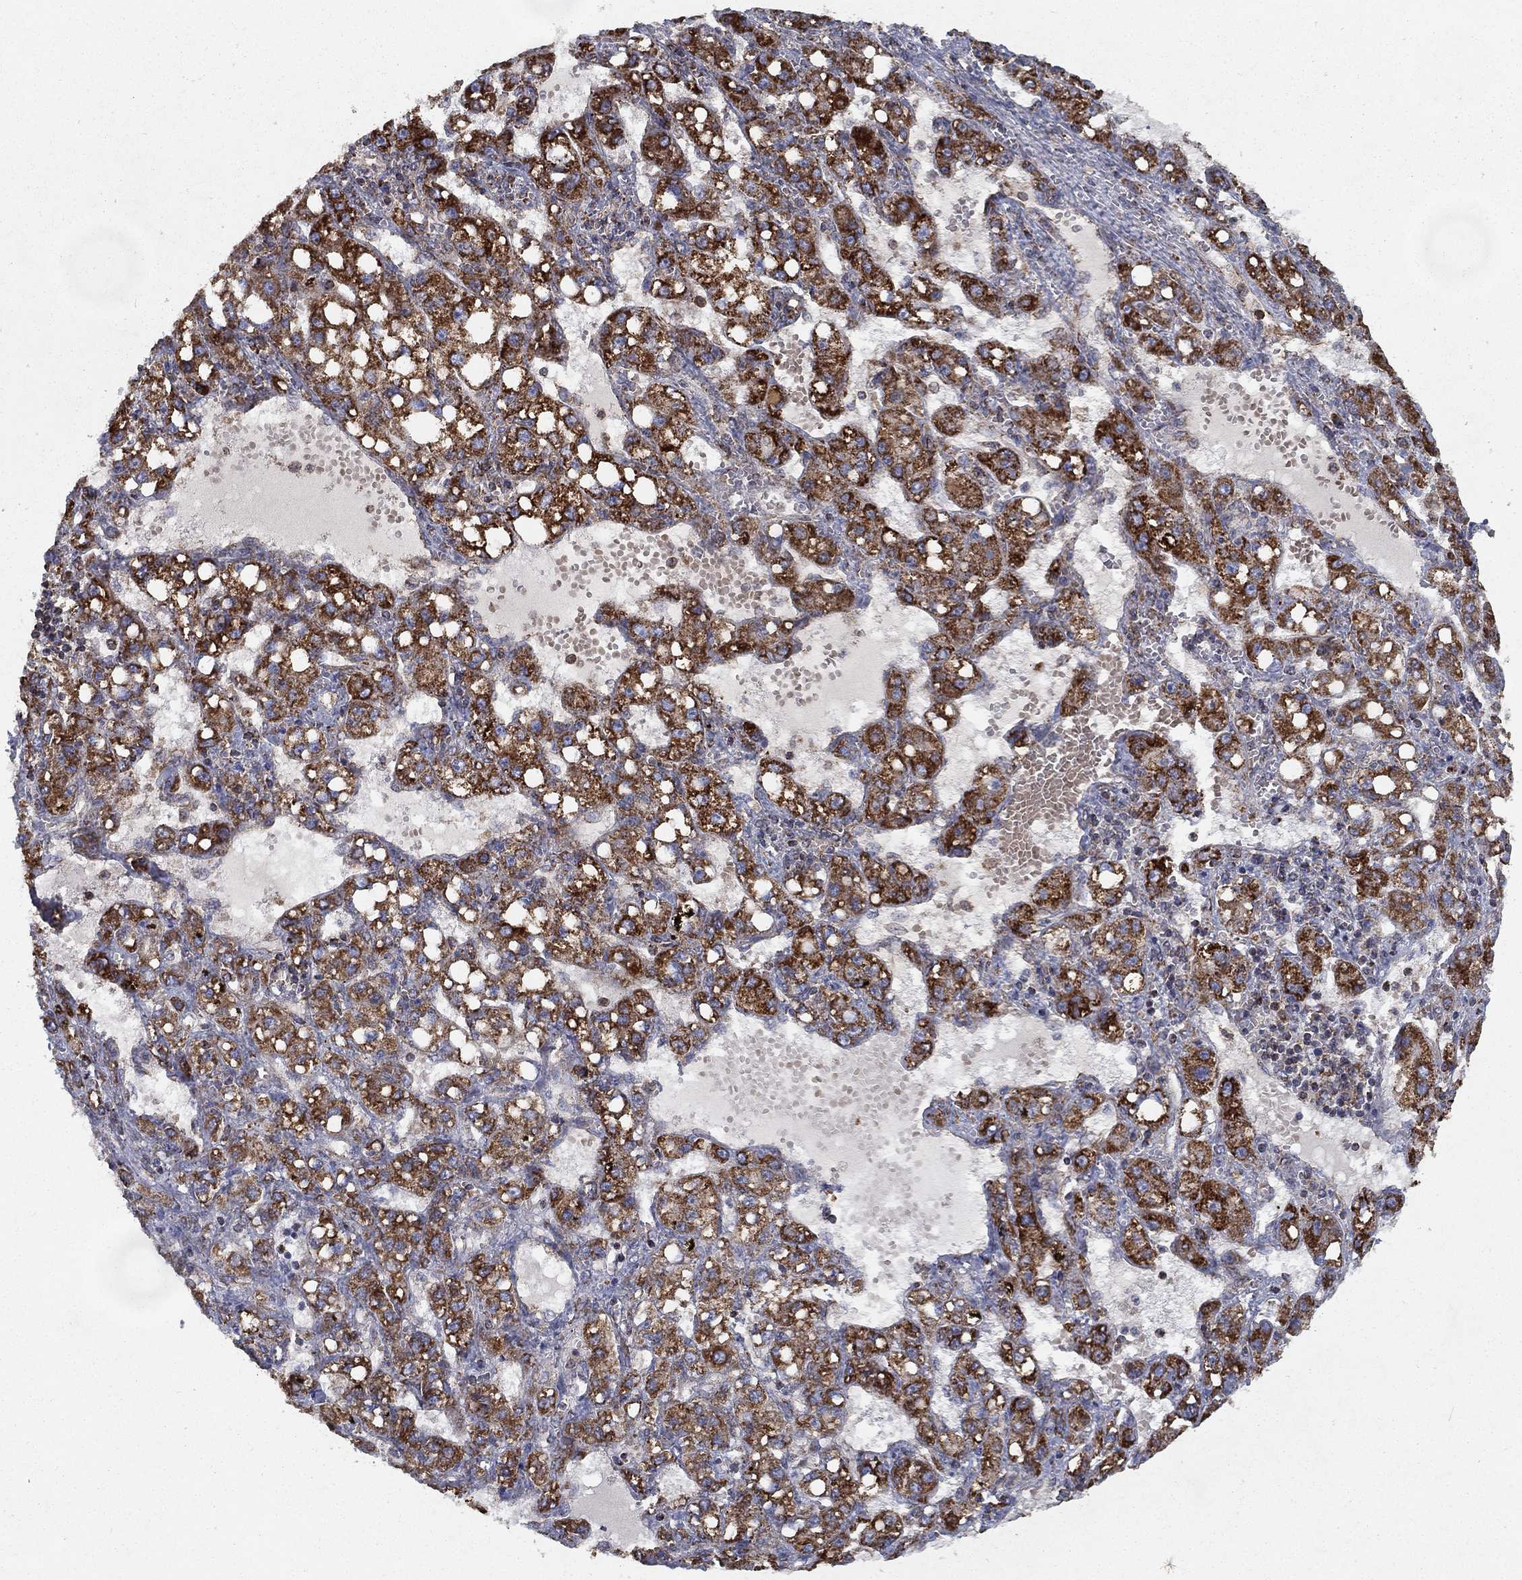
{"staining": {"intensity": "strong", "quantity": ">75%", "location": "cytoplasmic/membranous"}, "tissue": "liver cancer", "cell_type": "Tumor cells", "image_type": "cancer", "snomed": [{"axis": "morphology", "description": "Carcinoma, Hepatocellular, NOS"}, {"axis": "topography", "description": "Liver"}], "caption": "Human hepatocellular carcinoma (liver) stained for a protein (brown) shows strong cytoplasmic/membranous positive staining in about >75% of tumor cells.", "gene": "MT-CYB", "patient": {"sex": "female", "age": 65}}